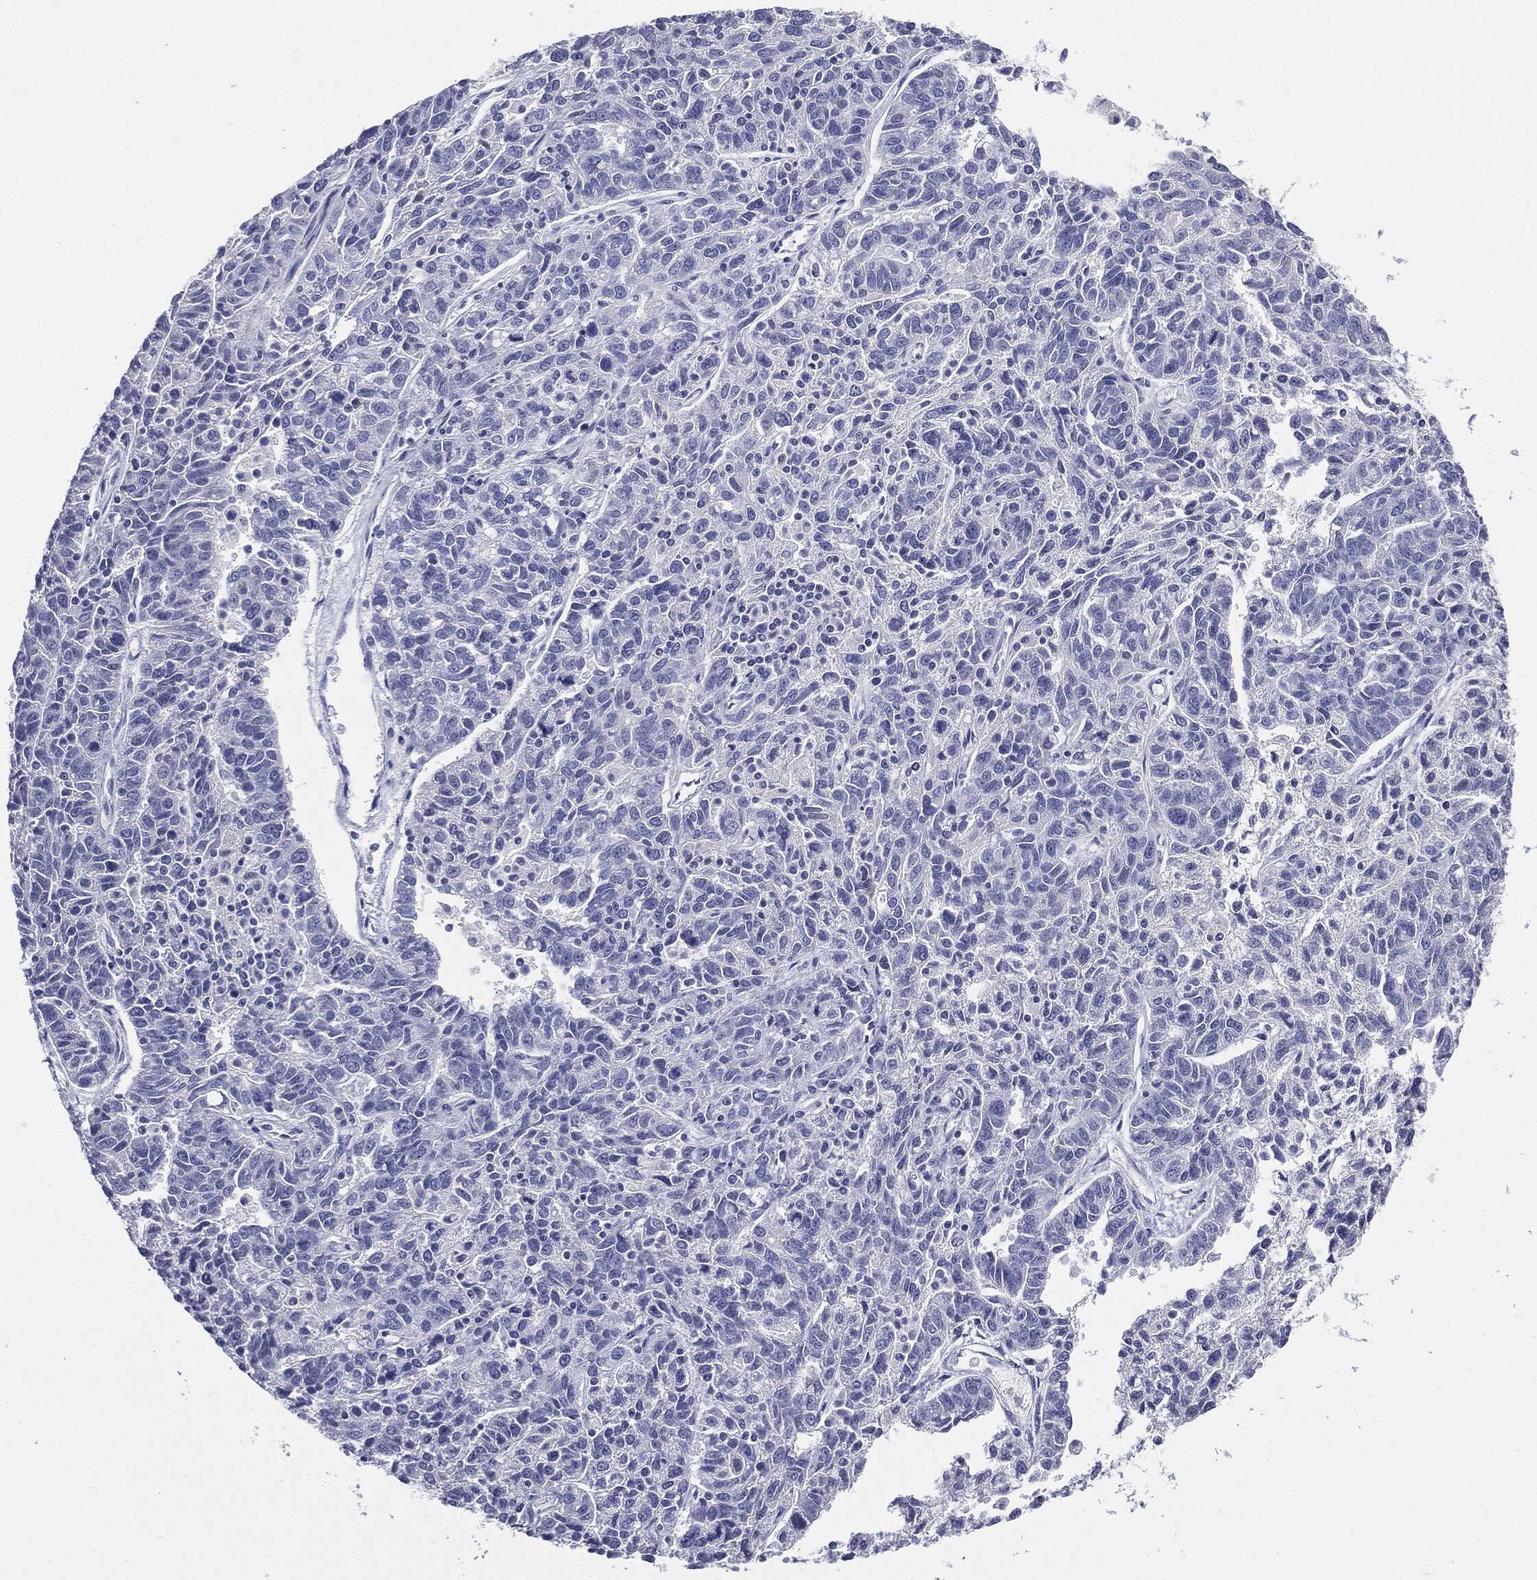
{"staining": {"intensity": "negative", "quantity": "none", "location": "none"}, "tissue": "ovarian cancer", "cell_type": "Tumor cells", "image_type": "cancer", "snomed": [{"axis": "morphology", "description": "Cystadenocarcinoma, serous, NOS"}, {"axis": "topography", "description": "Ovary"}], "caption": "IHC of serous cystadenocarcinoma (ovarian) demonstrates no positivity in tumor cells.", "gene": "CGB1", "patient": {"sex": "female", "age": 71}}